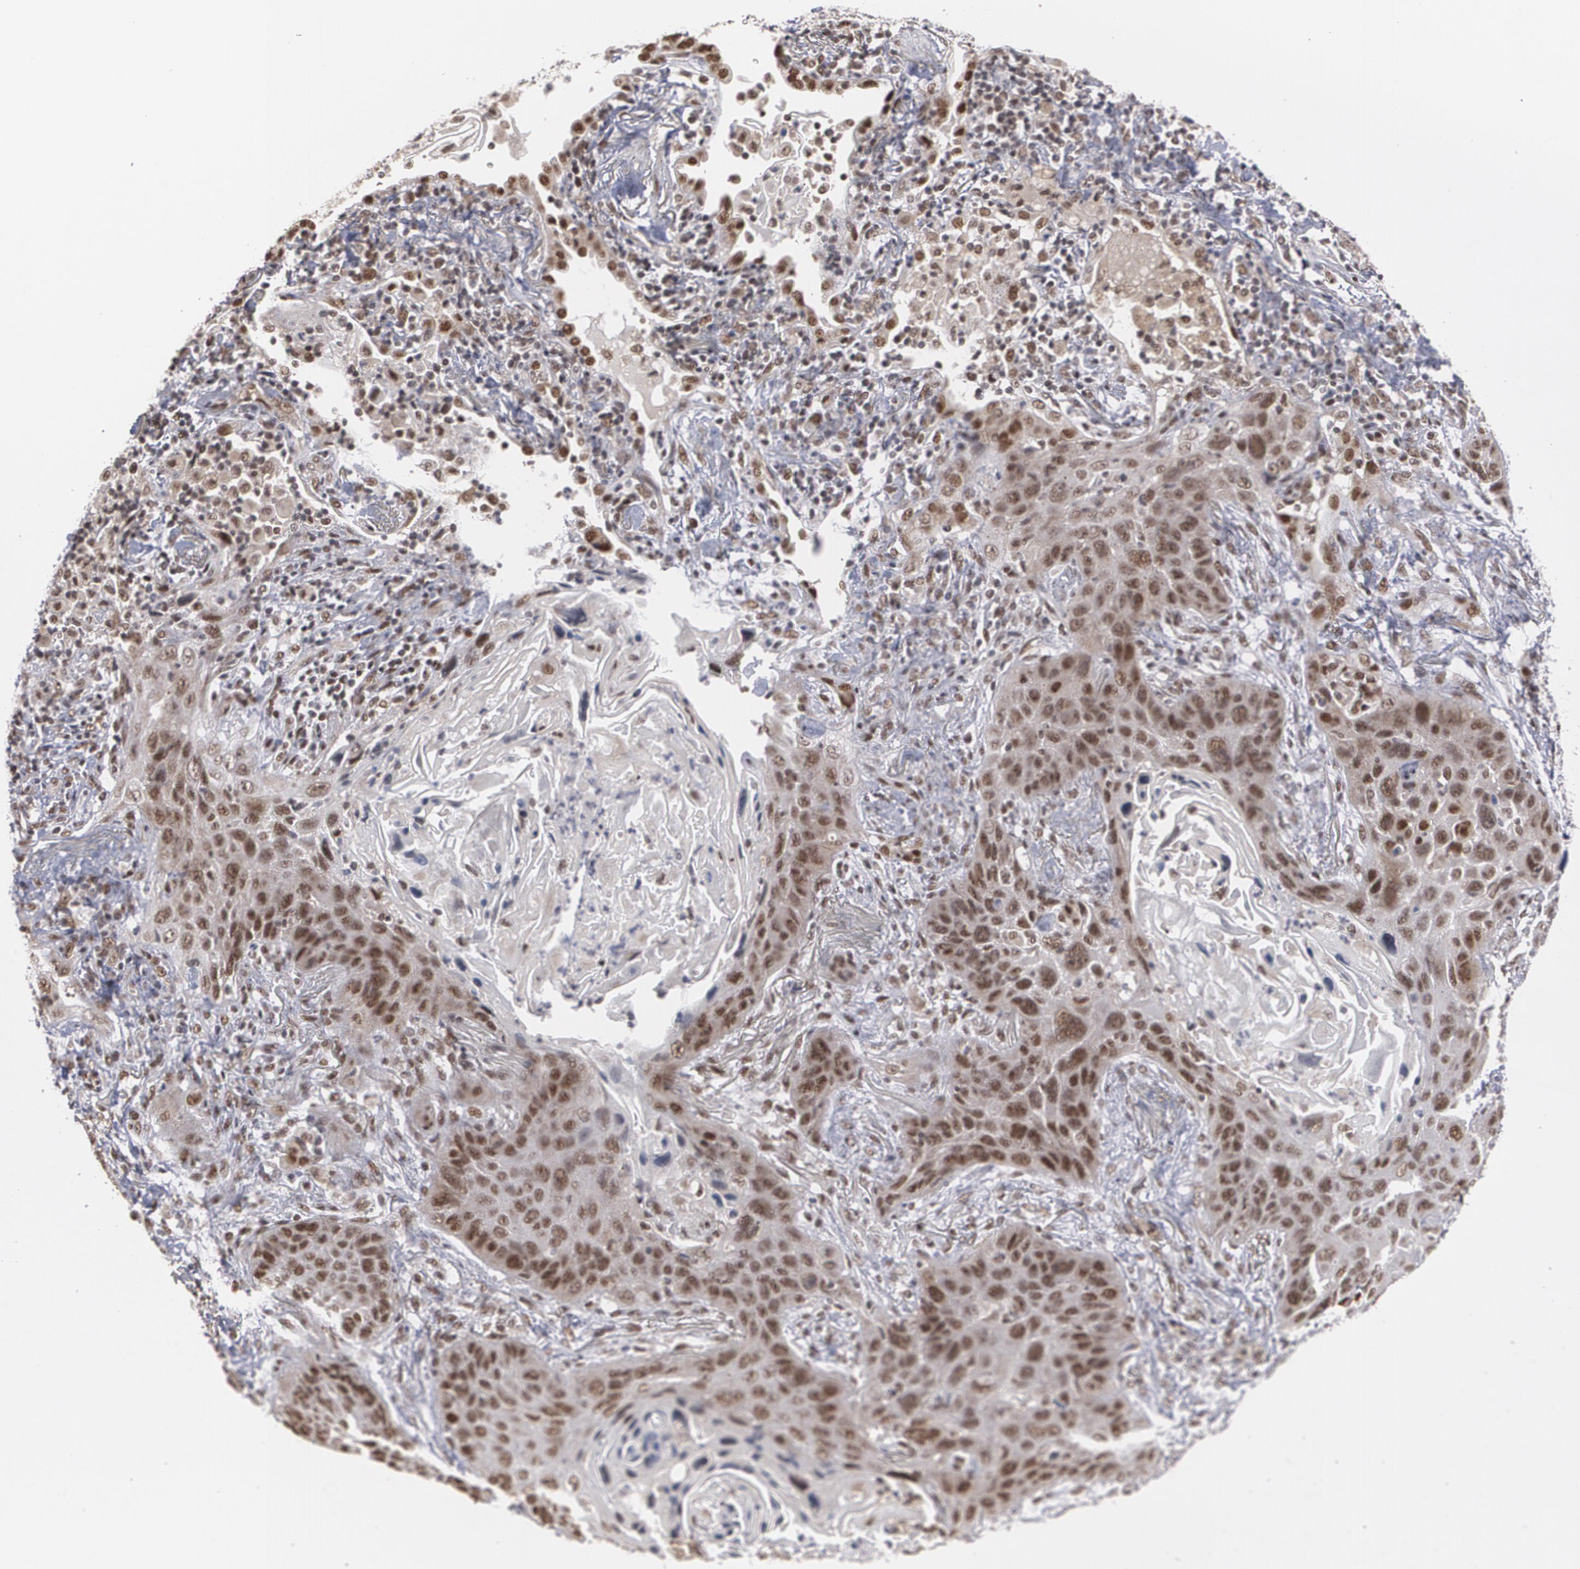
{"staining": {"intensity": "moderate", "quantity": ">75%", "location": "nuclear"}, "tissue": "lung cancer", "cell_type": "Tumor cells", "image_type": "cancer", "snomed": [{"axis": "morphology", "description": "Squamous cell carcinoma, NOS"}, {"axis": "topography", "description": "Lung"}], "caption": "Immunohistochemistry (IHC) photomicrograph of lung cancer stained for a protein (brown), which demonstrates medium levels of moderate nuclear staining in approximately >75% of tumor cells.", "gene": "ZNF75A", "patient": {"sex": "female", "age": 67}}